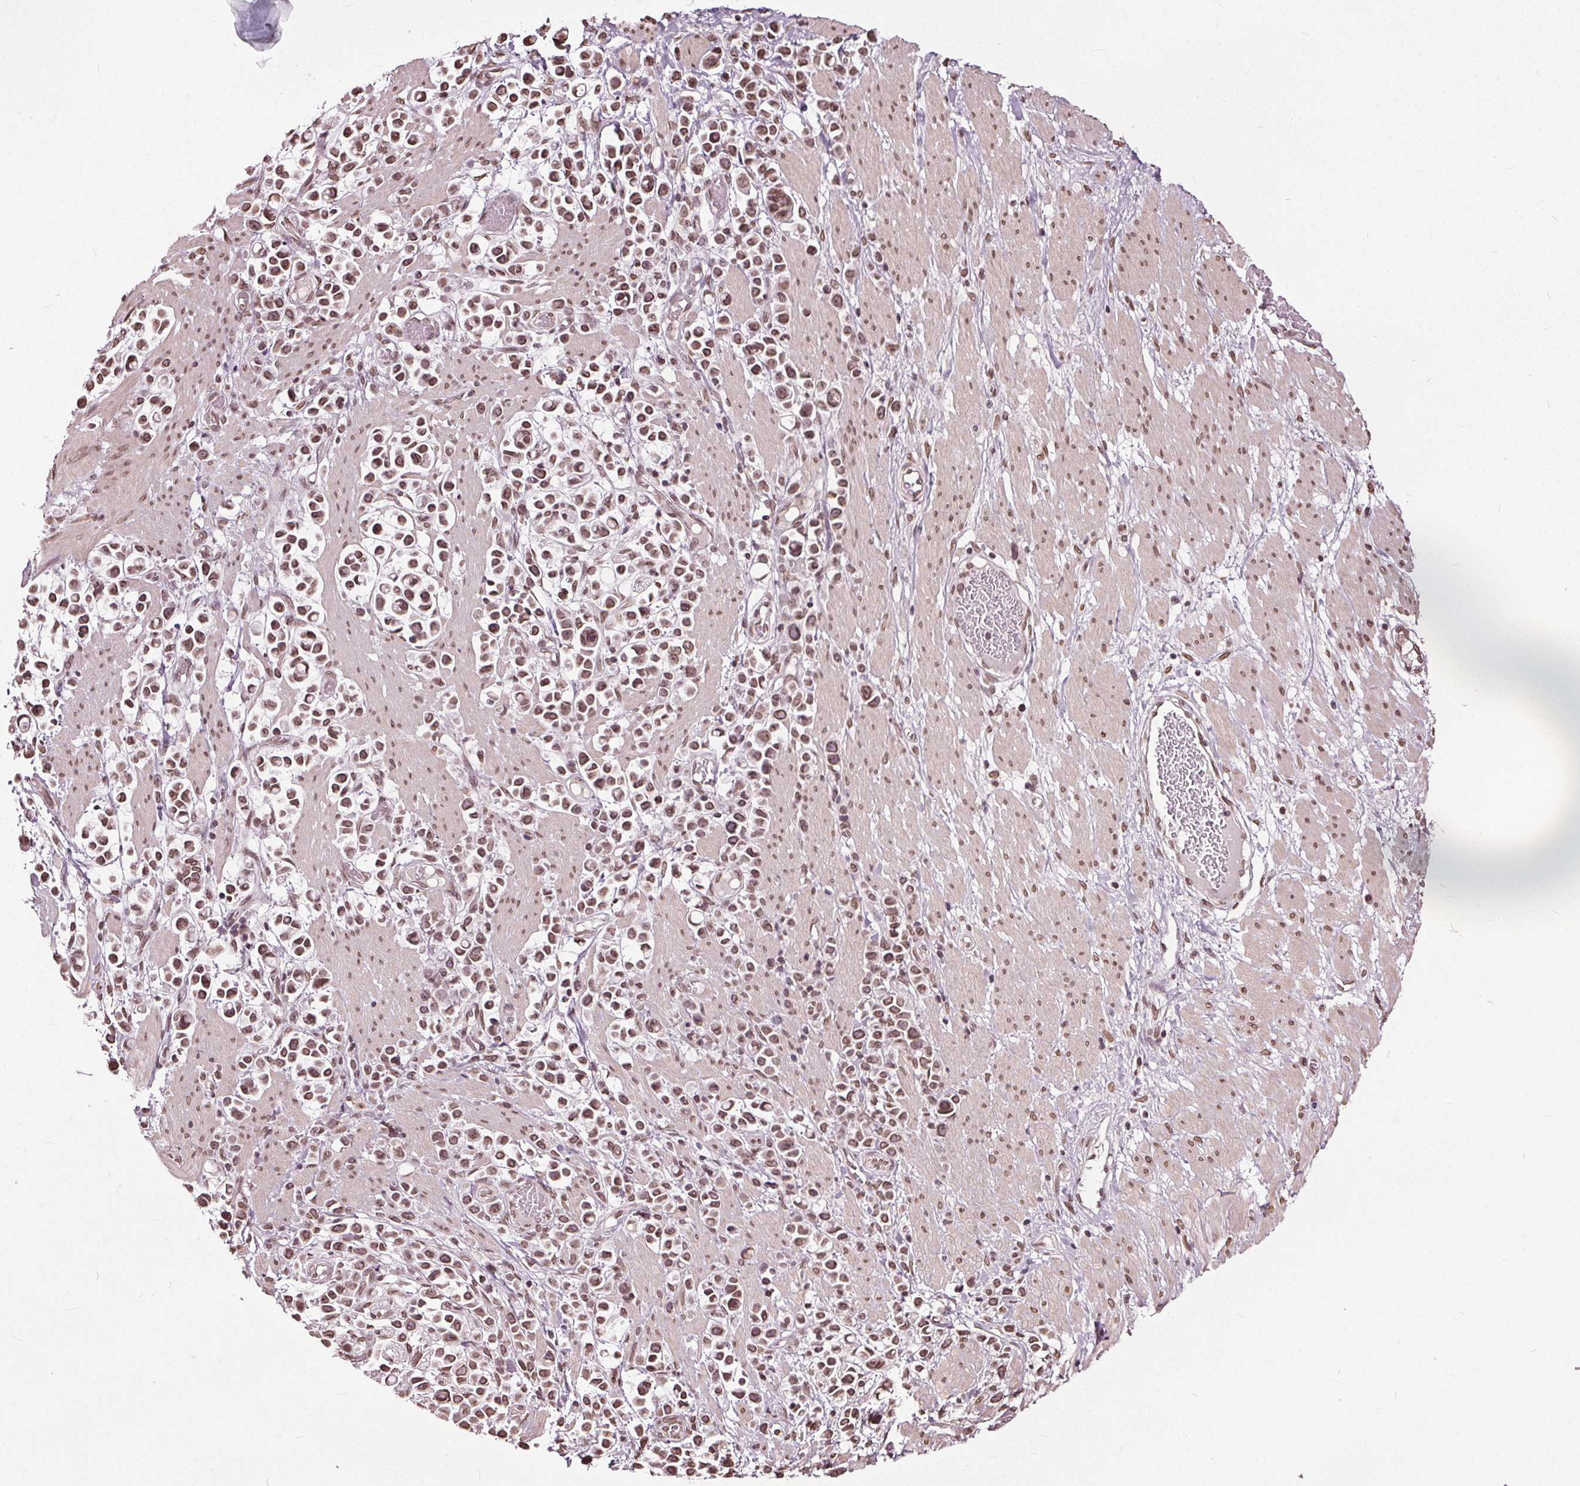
{"staining": {"intensity": "moderate", "quantity": ">75%", "location": "cytoplasmic/membranous,nuclear"}, "tissue": "stomach cancer", "cell_type": "Tumor cells", "image_type": "cancer", "snomed": [{"axis": "morphology", "description": "Adenocarcinoma, NOS"}, {"axis": "topography", "description": "Stomach"}], "caption": "Human adenocarcinoma (stomach) stained with a protein marker reveals moderate staining in tumor cells.", "gene": "TTC39C", "patient": {"sex": "male", "age": 82}}